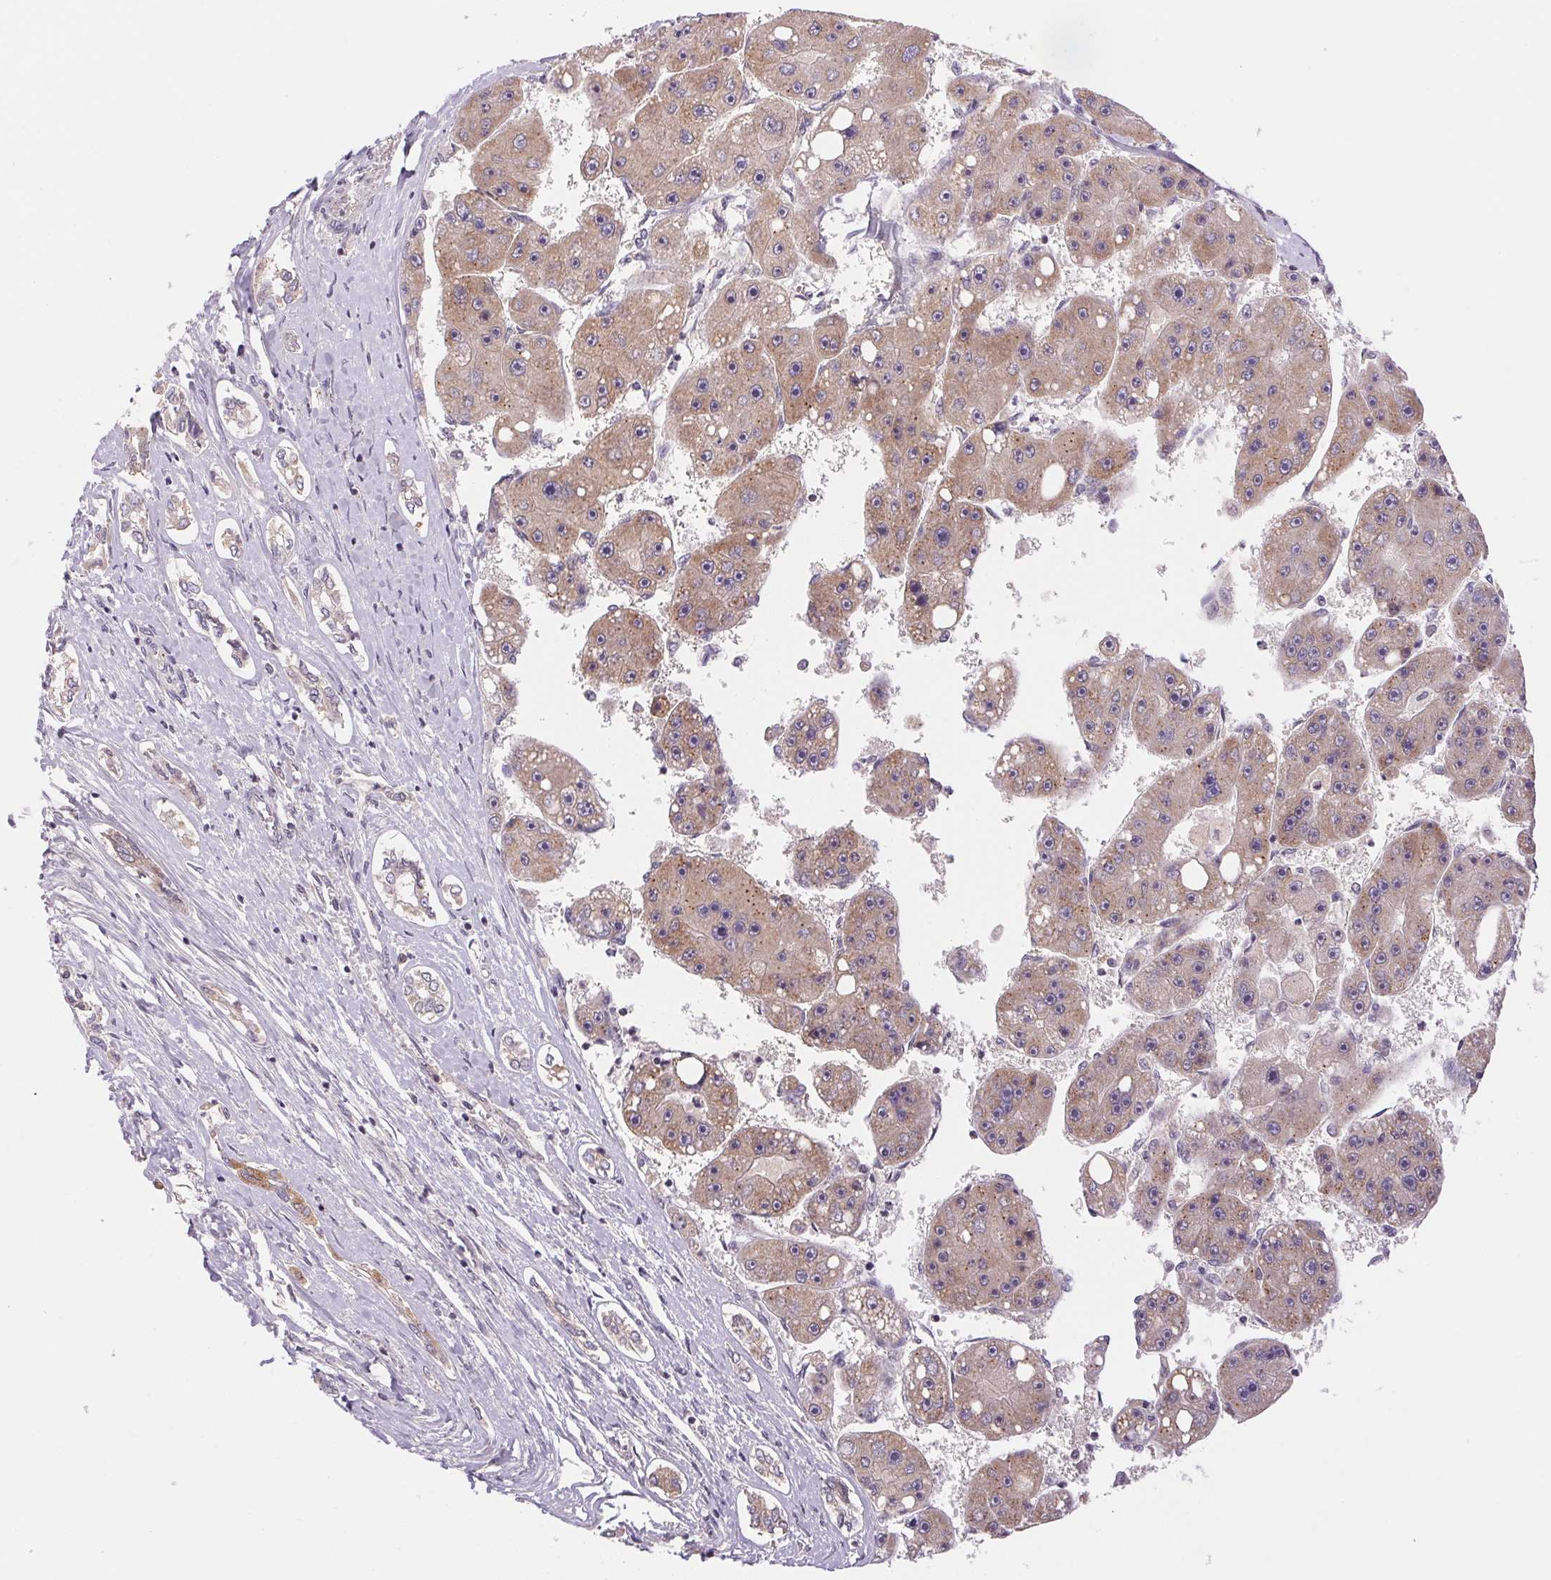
{"staining": {"intensity": "weak", "quantity": "25%-75%", "location": "cytoplasmic/membranous"}, "tissue": "liver cancer", "cell_type": "Tumor cells", "image_type": "cancer", "snomed": [{"axis": "morphology", "description": "Carcinoma, Hepatocellular, NOS"}, {"axis": "topography", "description": "Liver"}], "caption": "Immunohistochemical staining of human liver hepatocellular carcinoma reveals low levels of weak cytoplasmic/membranous protein staining in approximately 25%-75% of tumor cells. The staining is performed using DAB (3,3'-diaminobenzidine) brown chromogen to label protein expression. The nuclei are counter-stained blue using hematoxylin.", "gene": "BNIP5", "patient": {"sex": "female", "age": 61}}